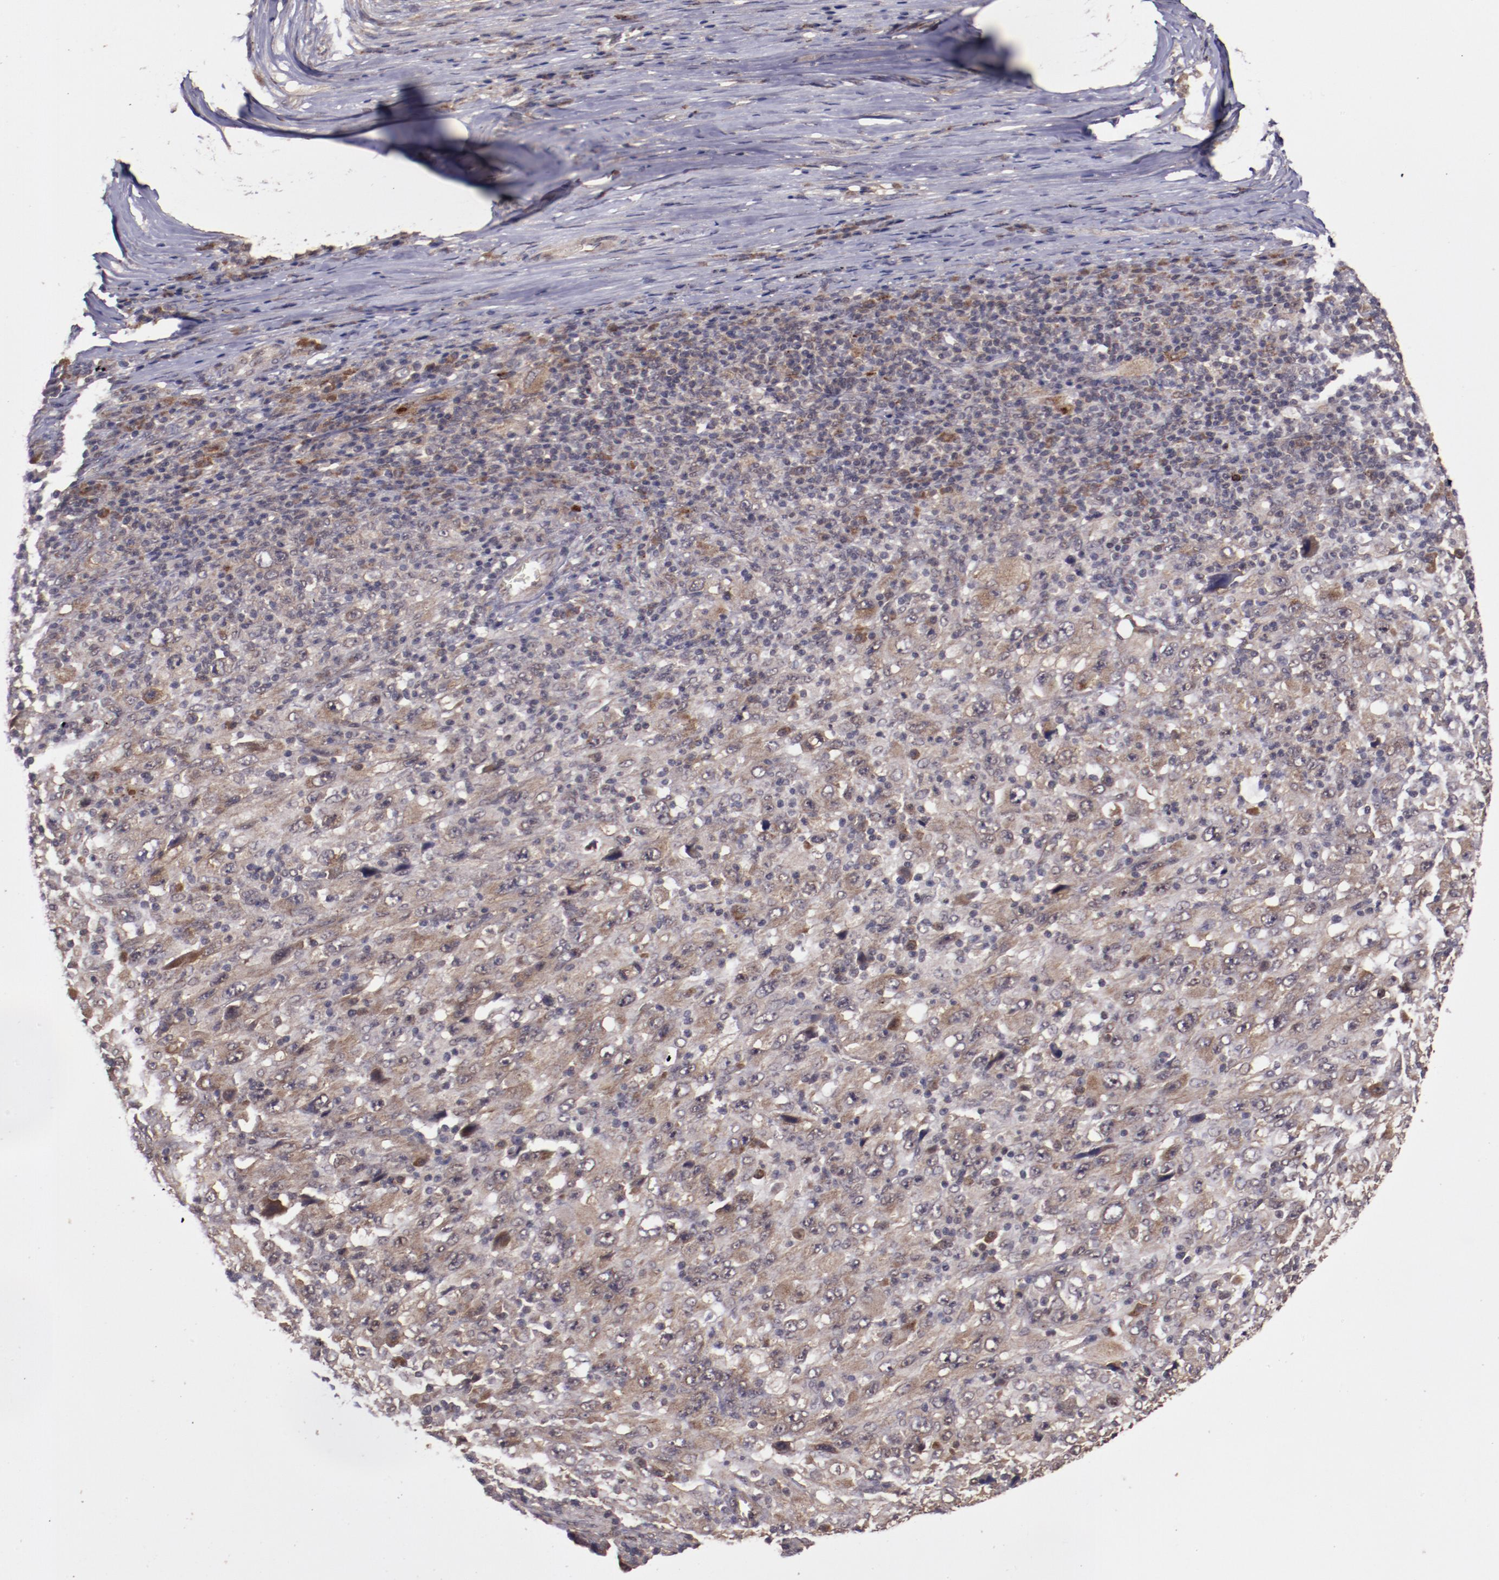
{"staining": {"intensity": "weak", "quantity": ">75%", "location": "cytoplasmic/membranous"}, "tissue": "melanoma", "cell_type": "Tumor cells", "image_type": "cancer", "snomed": [{"axis": "morphology", "description": "Malignant melanoma, Metastatic site"}, {"axis": "topography", "description": "Skin"}], "caption": "This histopathology image demonstrates immunohistochemistry staining of melanoma, with low weak cytoplasmic/membranous positivity in approximately >75% of tumor cells.", "gene": "FTSJ1", "patient": {"sex": "female", "age": 56}}